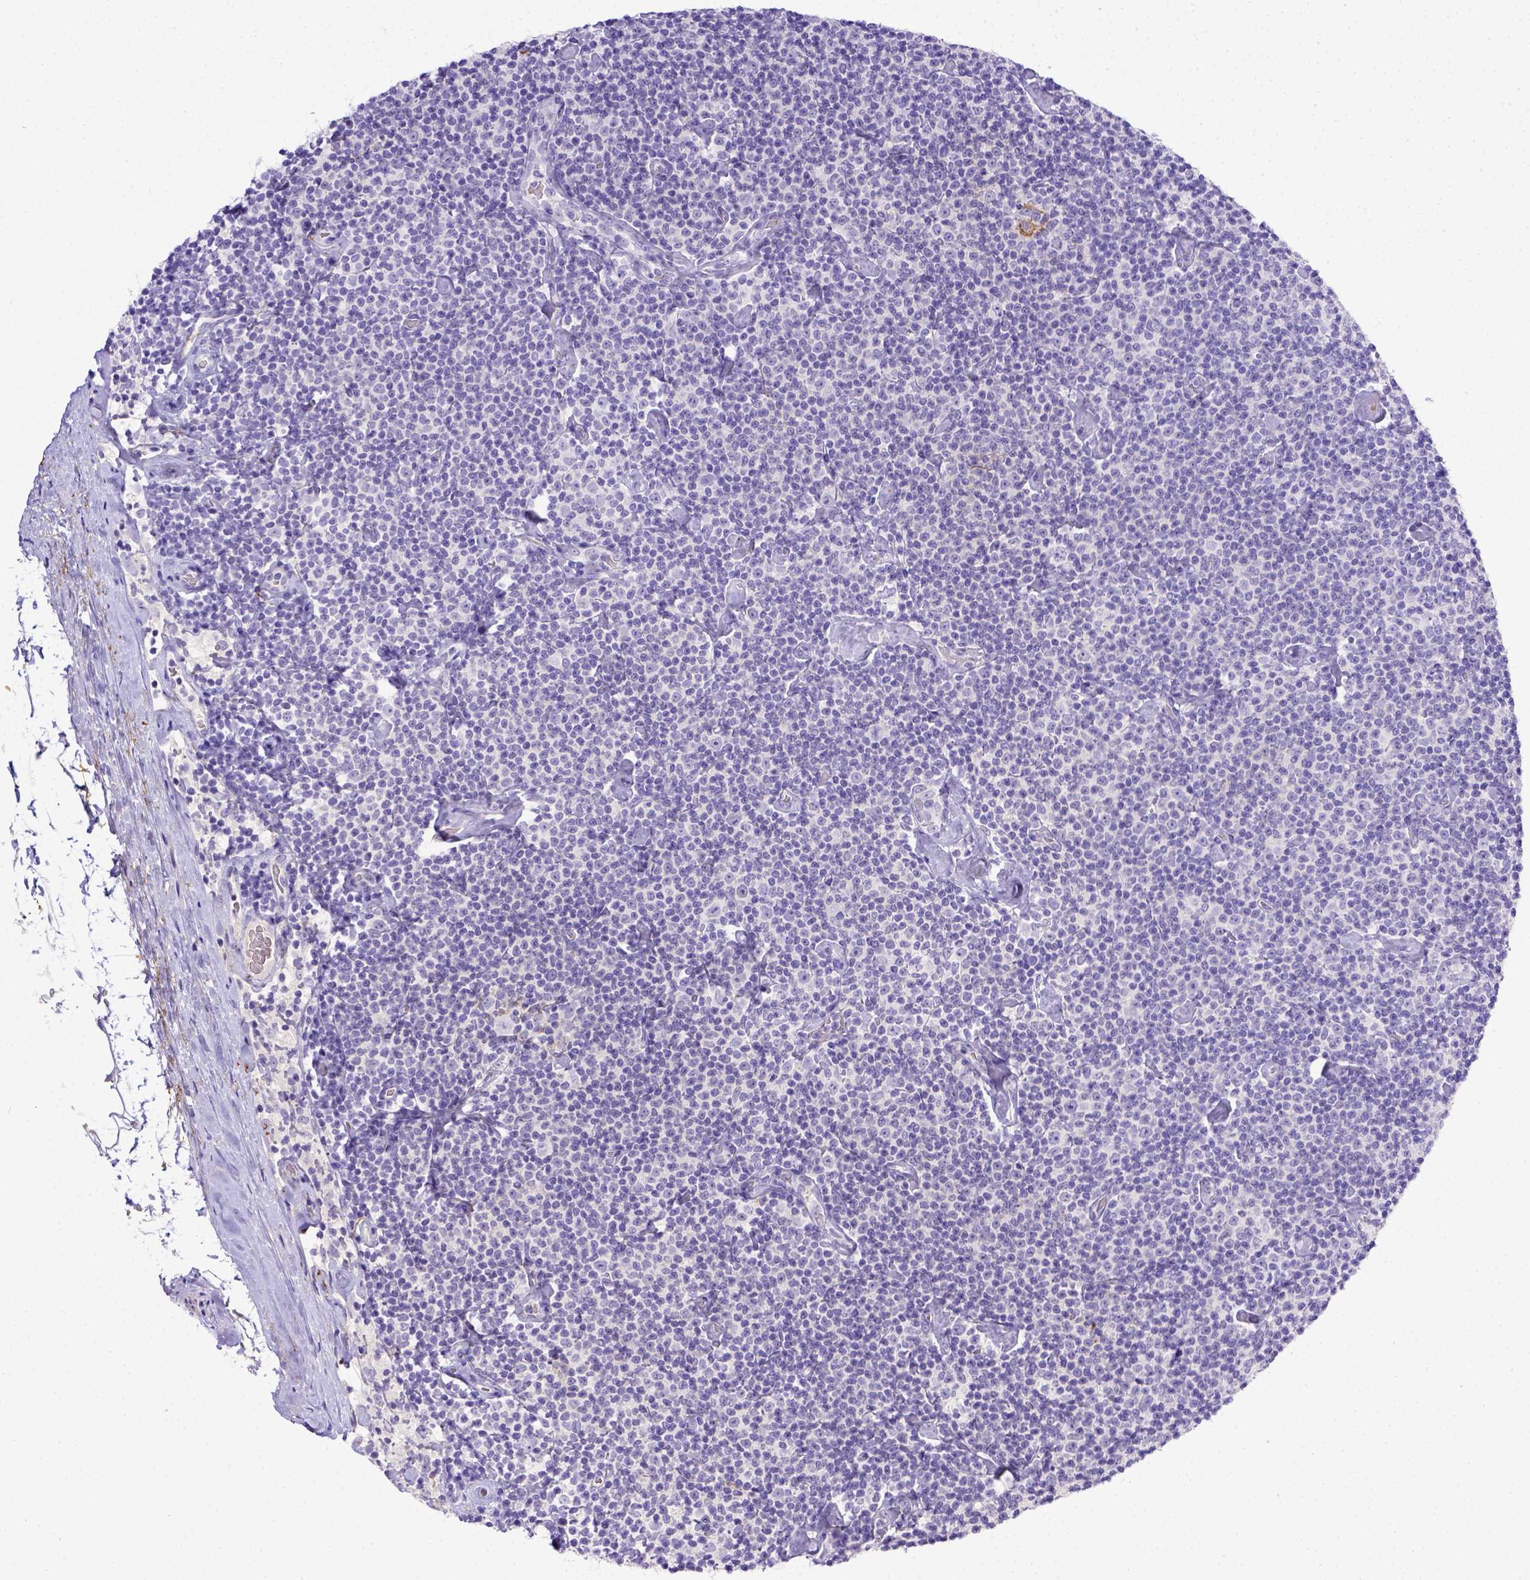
{"staining": {"intensity": "negative", "quantity": "none", "location": "none"}, "tissue": "lymphoma", "cell_type": "Tumor cells", "image_type": "cancer", "snomed": [{"axis": "morphology", "description": "Malignant lymphoma, non-Hodgkin's type, Low grade"}, {"axis": "topography", "description": "Lymph node"}], "caption": "Histopathology image shows no protein expression in tumor cells of malignant lymphoma, non-Hodgkin's type (low-grade) tissue.", "gene": "BTN1A1", "patient": {"sex": "male", "age": 81}}